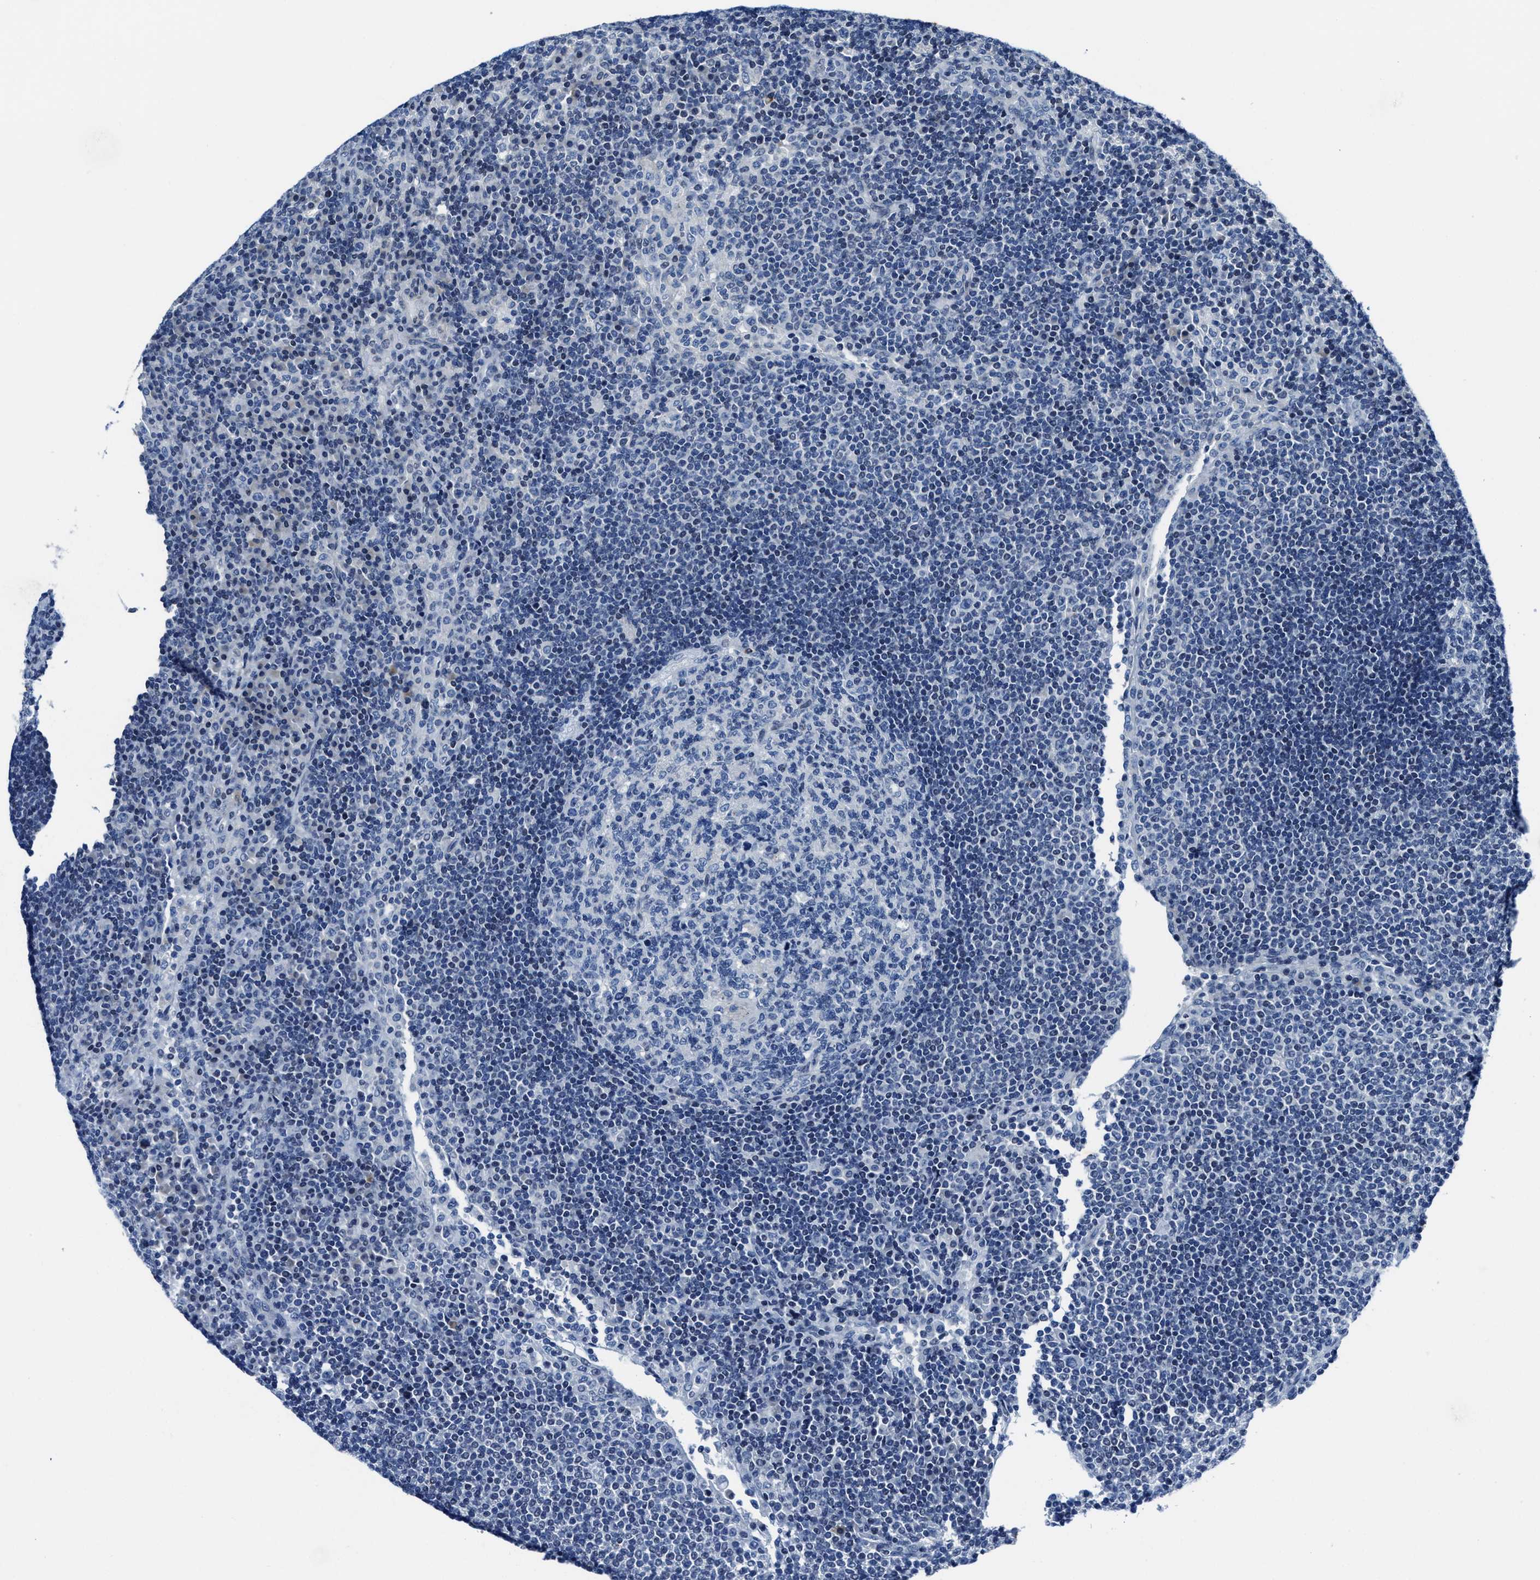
{"staining": {"intensity": "negative", "quantity": "none", "location": "none"}, "tissue": "lymph node", "cell_type": "Germinal center cells", "image_type": "normal", "snomed": [{"axis": "morphology", "description": "Normal tissue, NOS"}, {"axis": "topography", "description": "Lymph node"}], "caption": "DAB (3,3'-diaminobenzidine) immunohistochemical staining of benign human lymph node demonstrates no significant expression in germinal center cells.", "gene": "ASZ1", "patient": {"sex": "female", "age": 53}}